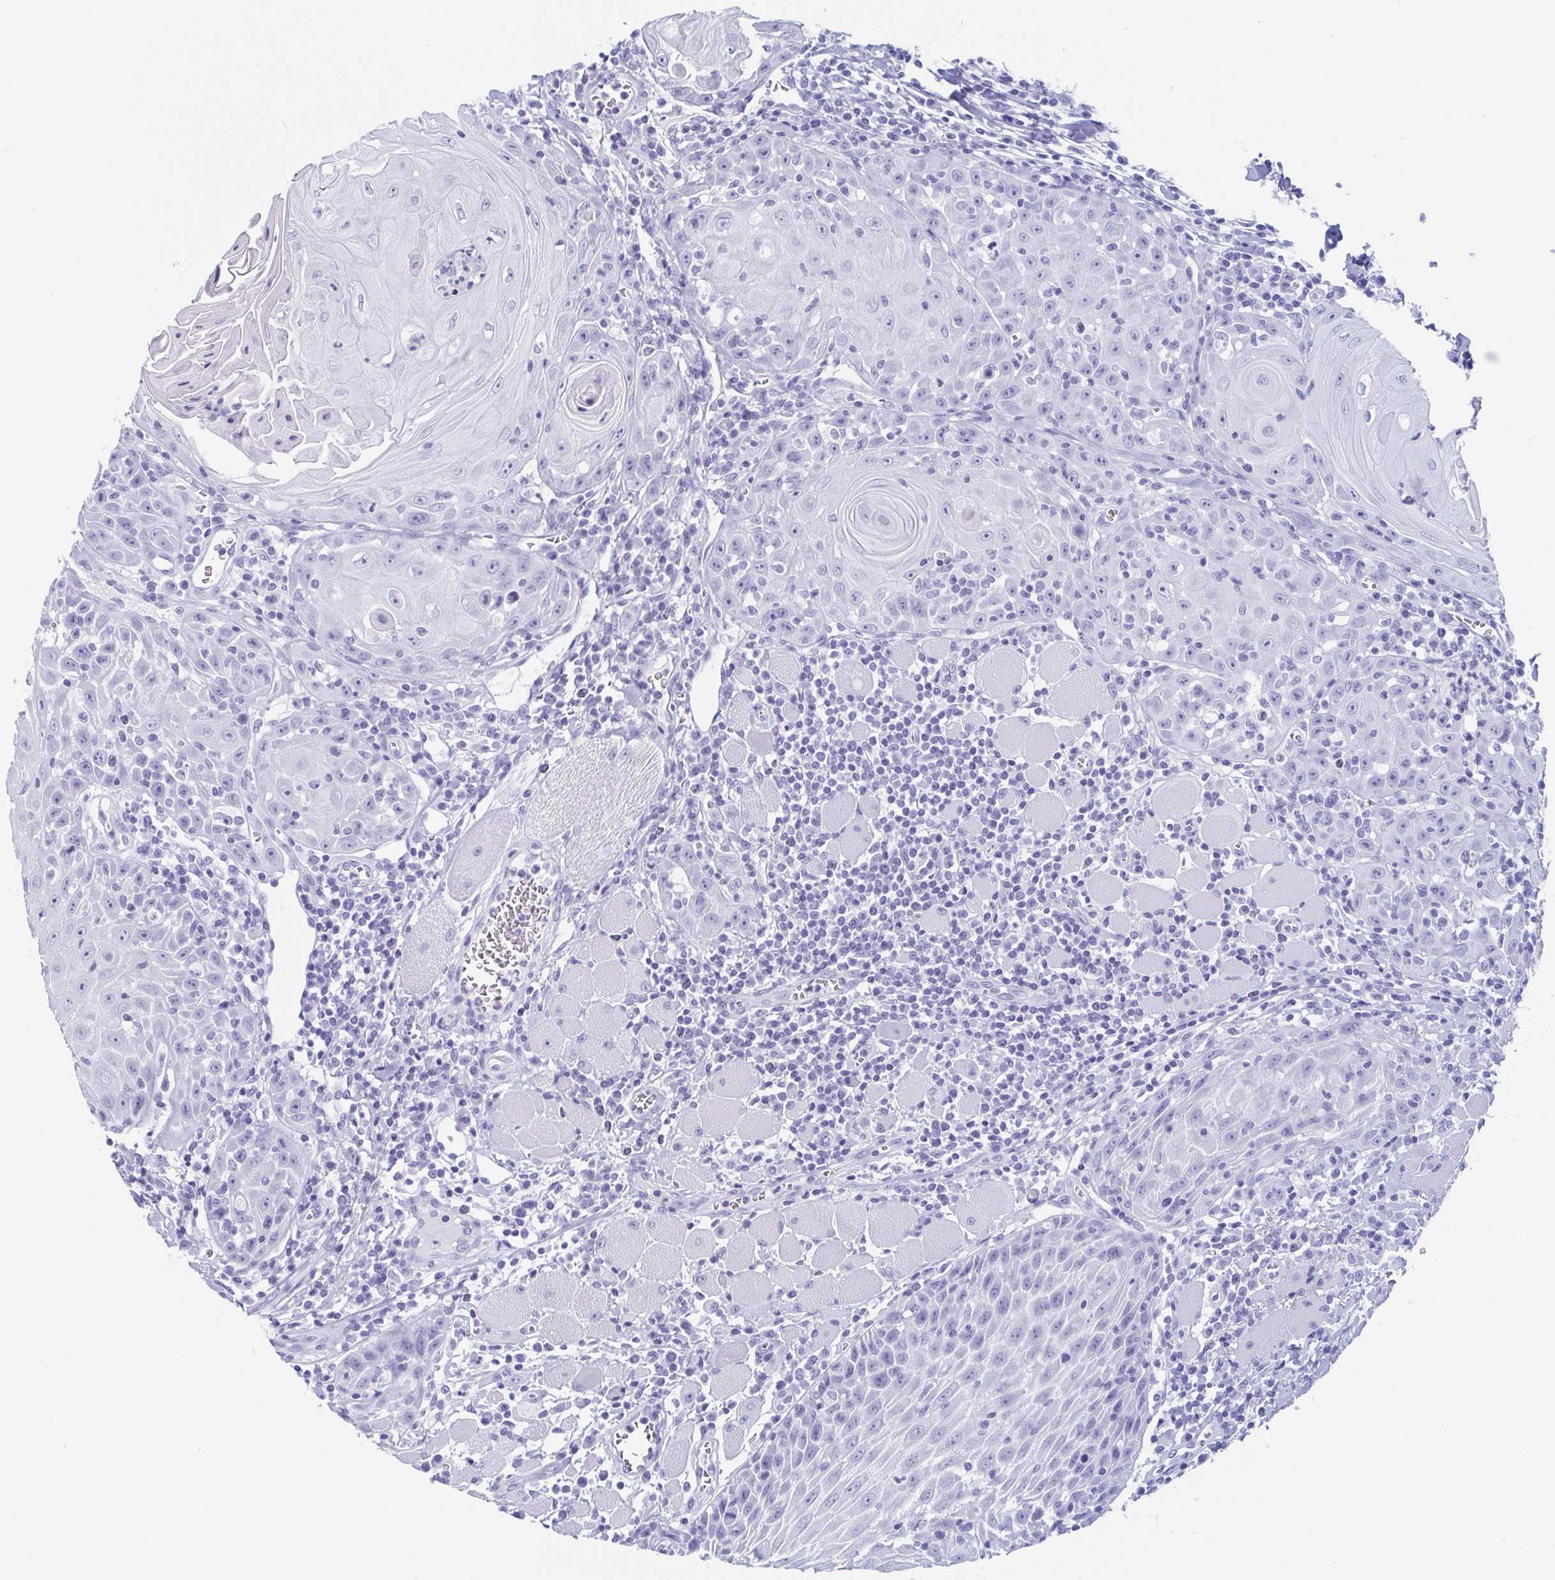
{"staining": {"intensity": "negative", "quantity": "none", "location": "none"}, "tissue": "head and neck cancer", "cell_type": "Tumor cells", "image_type": "cancer", "snomed": [{"axis": "morphology", "description": "Squamous cell carcinoma, NOS"}, {"axis": "topography", "description": "Head-Neck"}], "caption": "This is an IHC photomicrograph of head and neck cancer. There is no staining in tumor cells.", "gene": "LYRM2", "patient": {"sex": "male", "age": 52}}